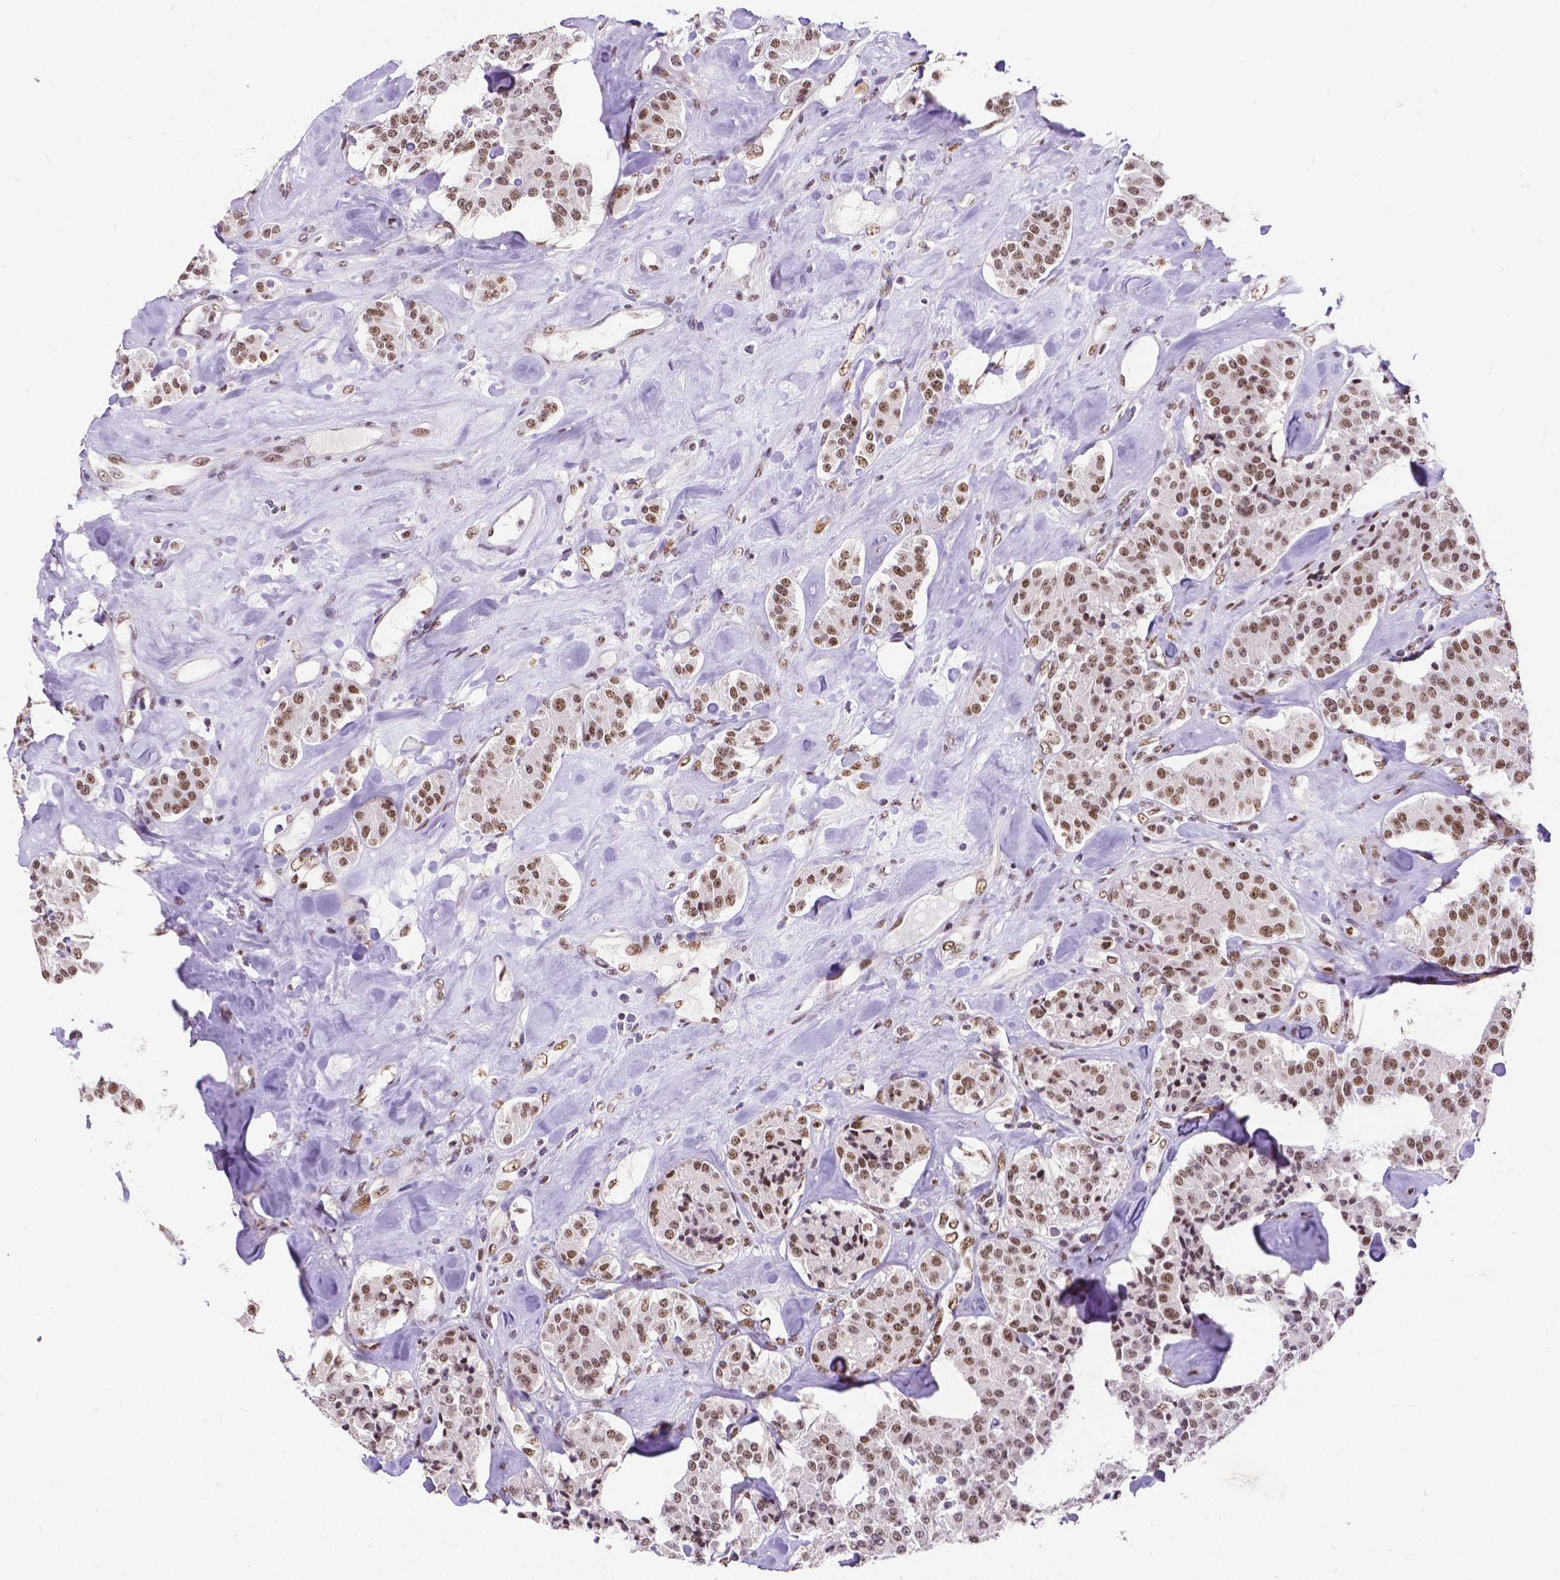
{"staining": {"intensity": "moderate", "quantity": ">75%", "location": "nuclear"}, "tissue": "carcinoid", "cell_type": "Tumor cells", "image_type": "cancer", "snomed": [{"axis": "morphology", "description": "Carcinoid, malignant, NOS"}, {"axis": "topography", "description": "Pancreas"}], "caption": "IHC (DAB (3,3'-diaminobenzidine)) staining of malignant carcinoid displays moderate nuclear protein expression in approximately >75% of tumor cells. (DAB (3,3'-diaminobenzidine) = brown stain, brightfield microscopy at high magnification).", "gene": "ATRX", "patient": {"sex": "male", "age": 41}}